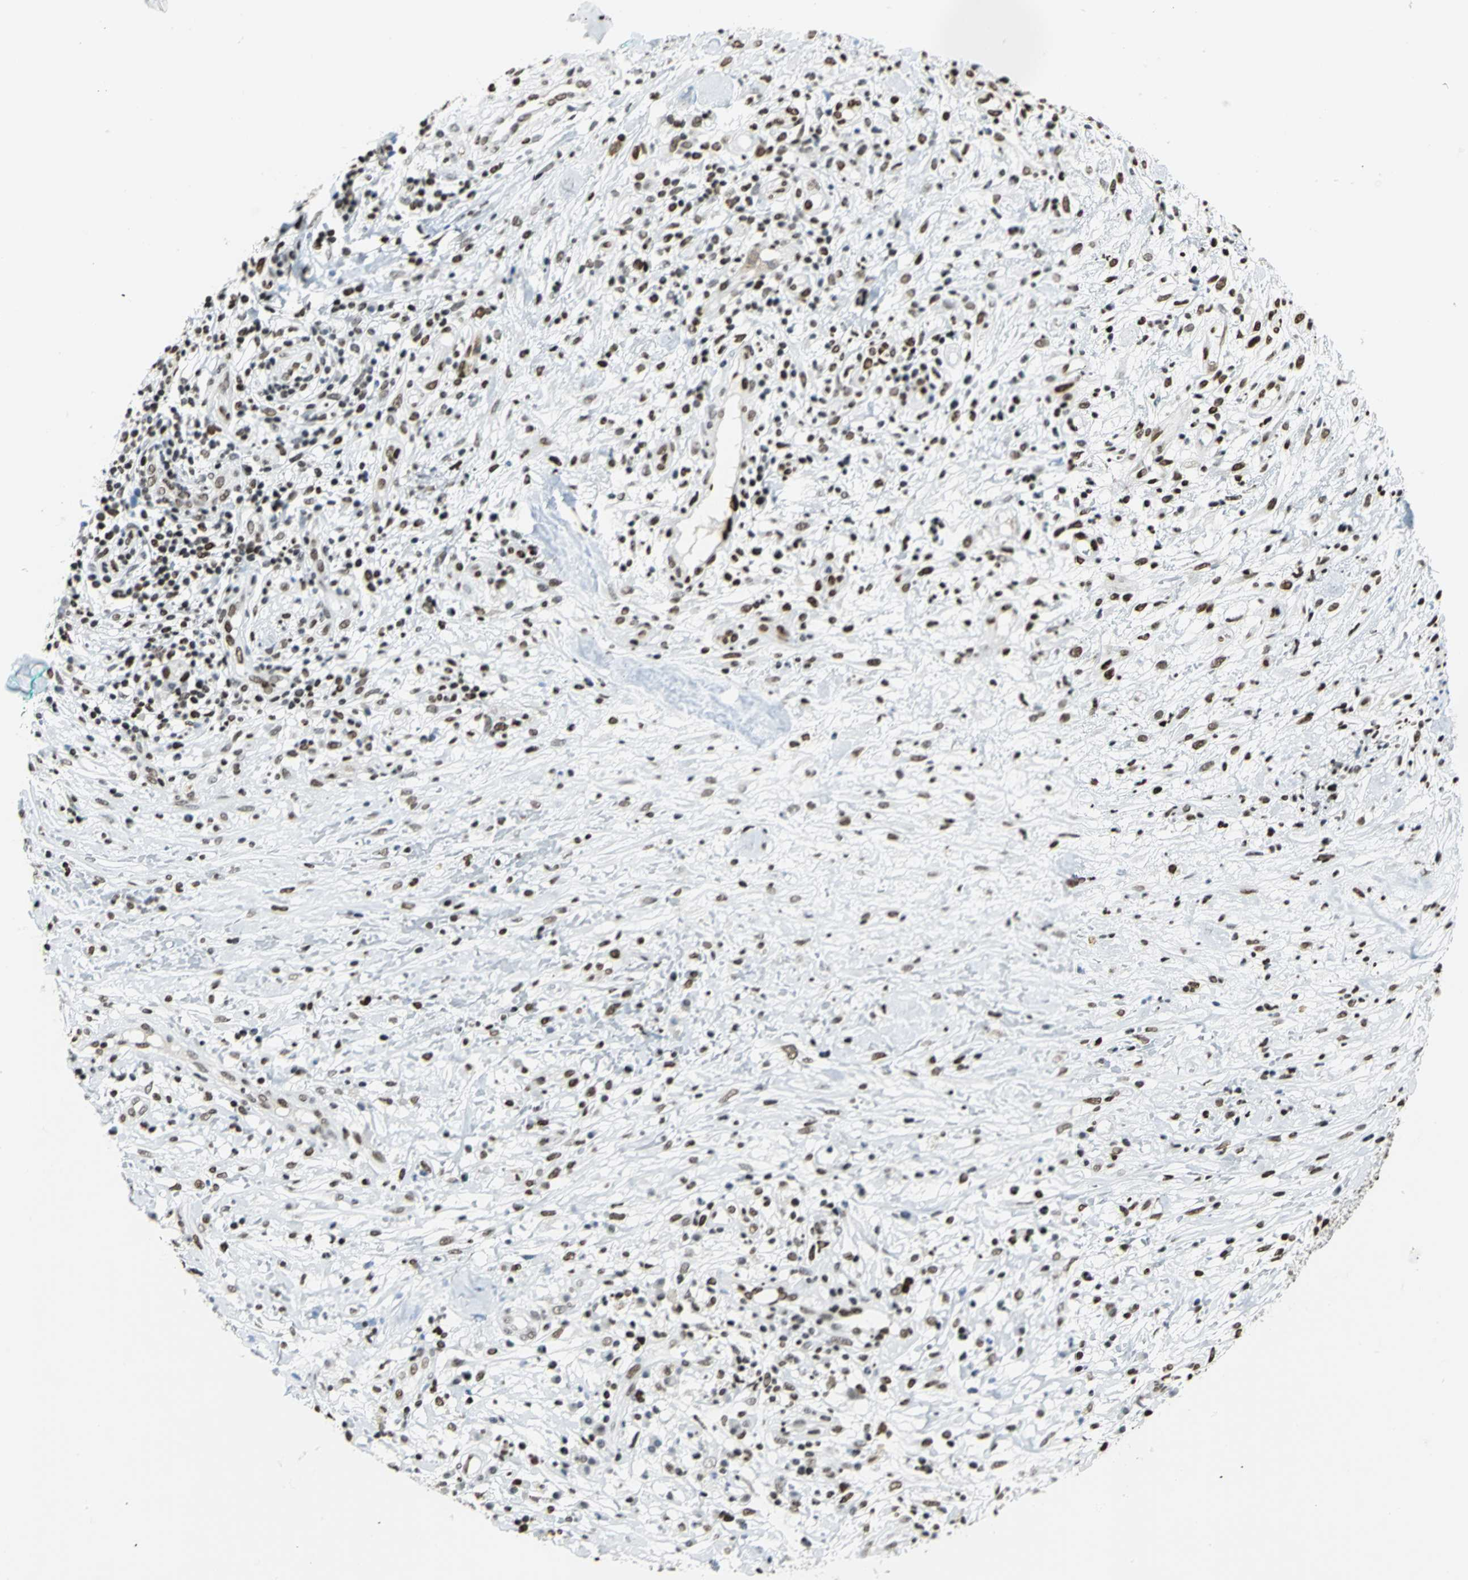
{"staining": {"intensity": "strong", "quantity": ">75%", "location": "nuclear"}, "tissue": "melanoma", "cell_type": "Tumor cells", "image_type": "cancer", "snomed": [{"axis": "morphology", "description": "Necrosis, NOS"}, {"axis": "morphology", "description": "Malignant melanoma, NOS"}, {"axis": "topography", "description": "Skin"}], "caption": "Tumor cells exhibit high levels of strong nuclear staining in about >75% of cells in human melanoma.", "gene": "HNRNPD", "patient": {"sex": "female", "age": 87}}